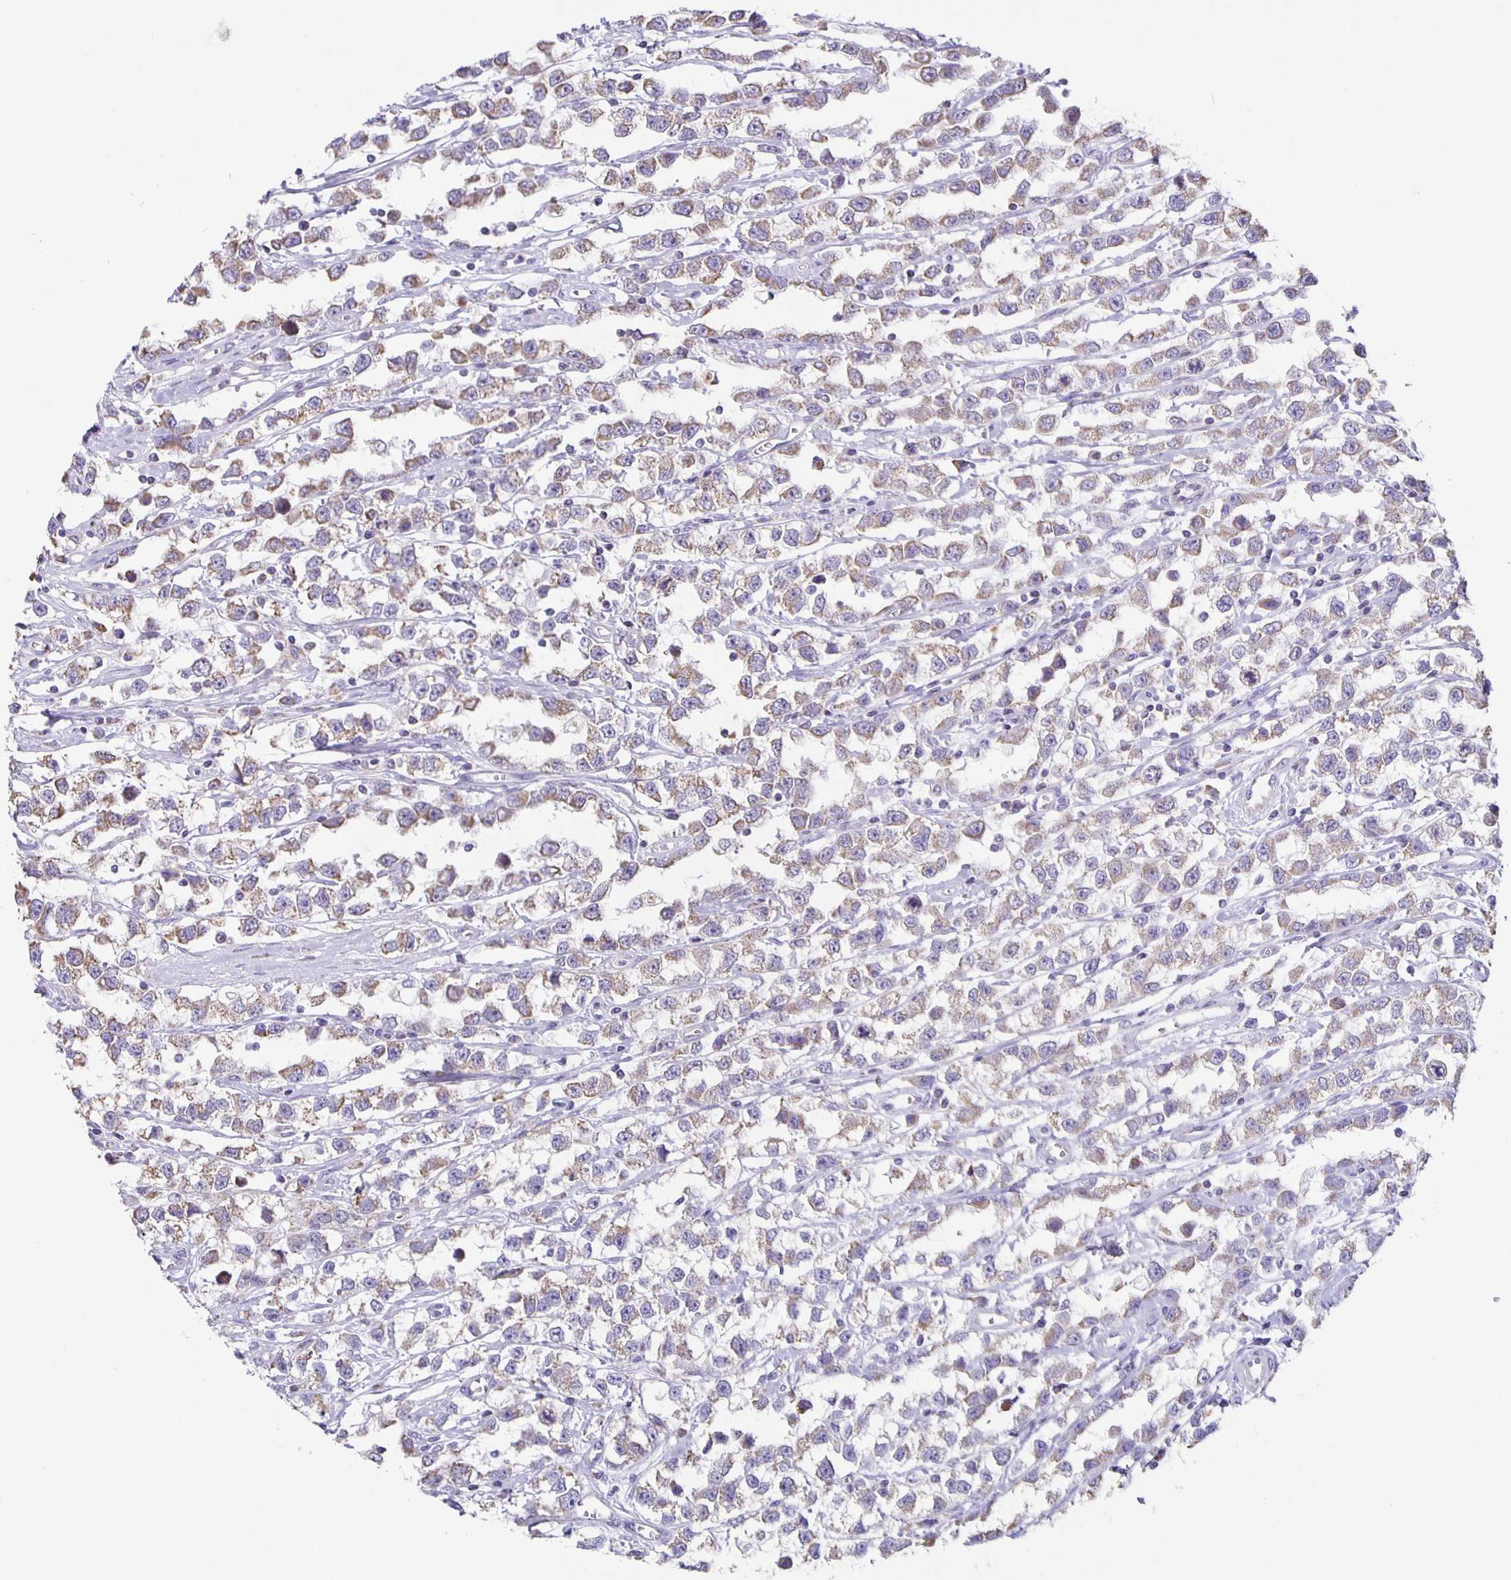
{"staining": {"intensity": "weak", "quantity": "25%-75%", "location": "cytoplasmic/membranous"}, "tissue": "testis cancer", "cell_type": "Tumor cells", "image_type": "cancer", "snomed": [{"axis": "morphology", "description": "Seminoma, NOS"}, {"axis": "topography", "description": "Testis"}], "caption": "Approximately 25%-75% of tumor cells in human testis seminoma demonstrate weak cytoplasmic/membranous protein positivity as visualized by brown immunohistochemical staining.", "gene": "TPPP", "patient": {"sex": "male", "age": 34}}